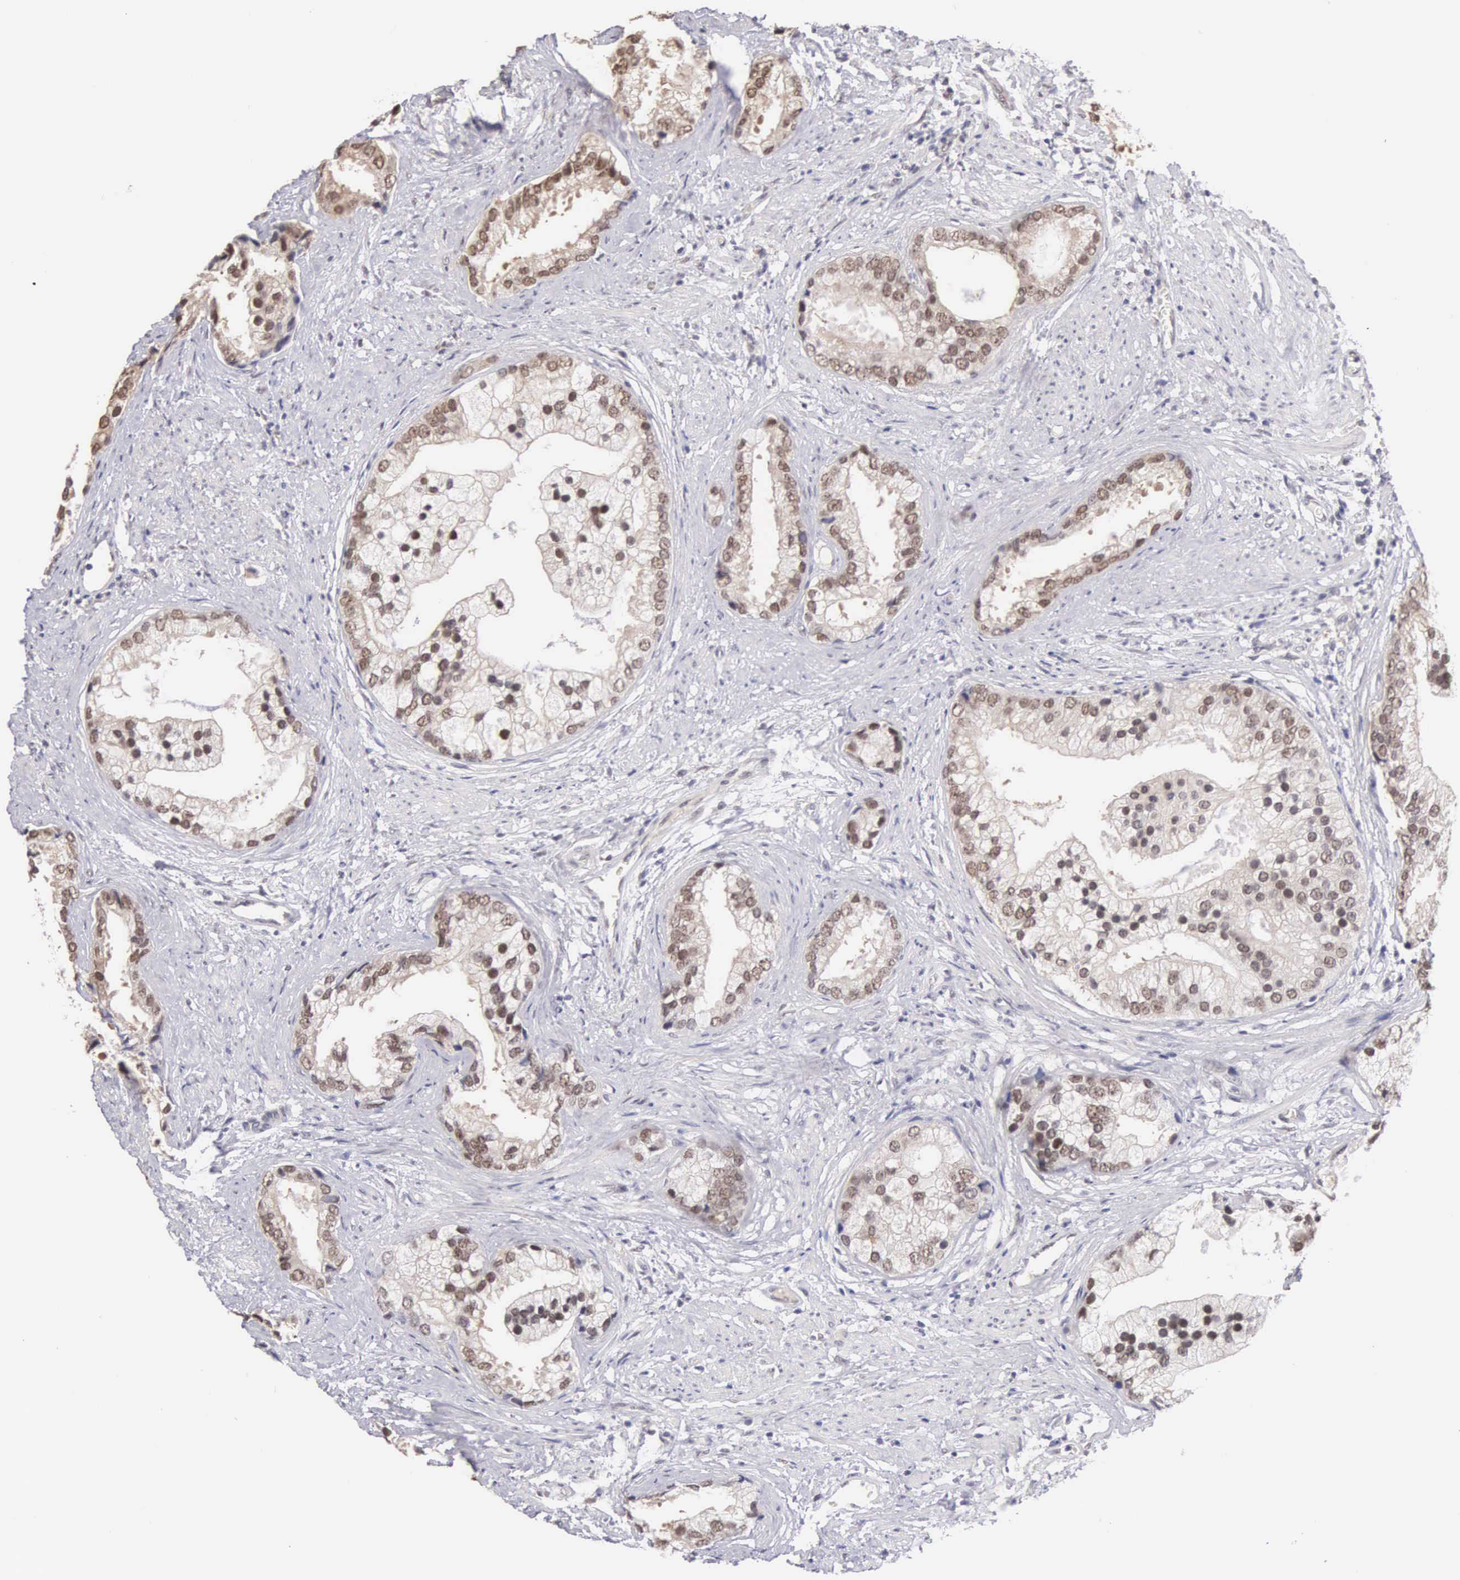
{"staining": {"intensity": "weak", "quantity": "<25%", "location": "cytoplasmic/membranous"}, "tissue": "prostate cancer", "cell_type": "Tumor cells", "image_type": "cancer", "snomed": [{"axis": "morphology", "description": "Adenocarcinoma, Medium grade"}, {"axis": "topography", "description": "Prostate"}], "caption": "IHC of prostate cancer shows no expression in tumor cells.", "gene": "HMGXB4", "patient": {"sex": "male", "age": 65}}